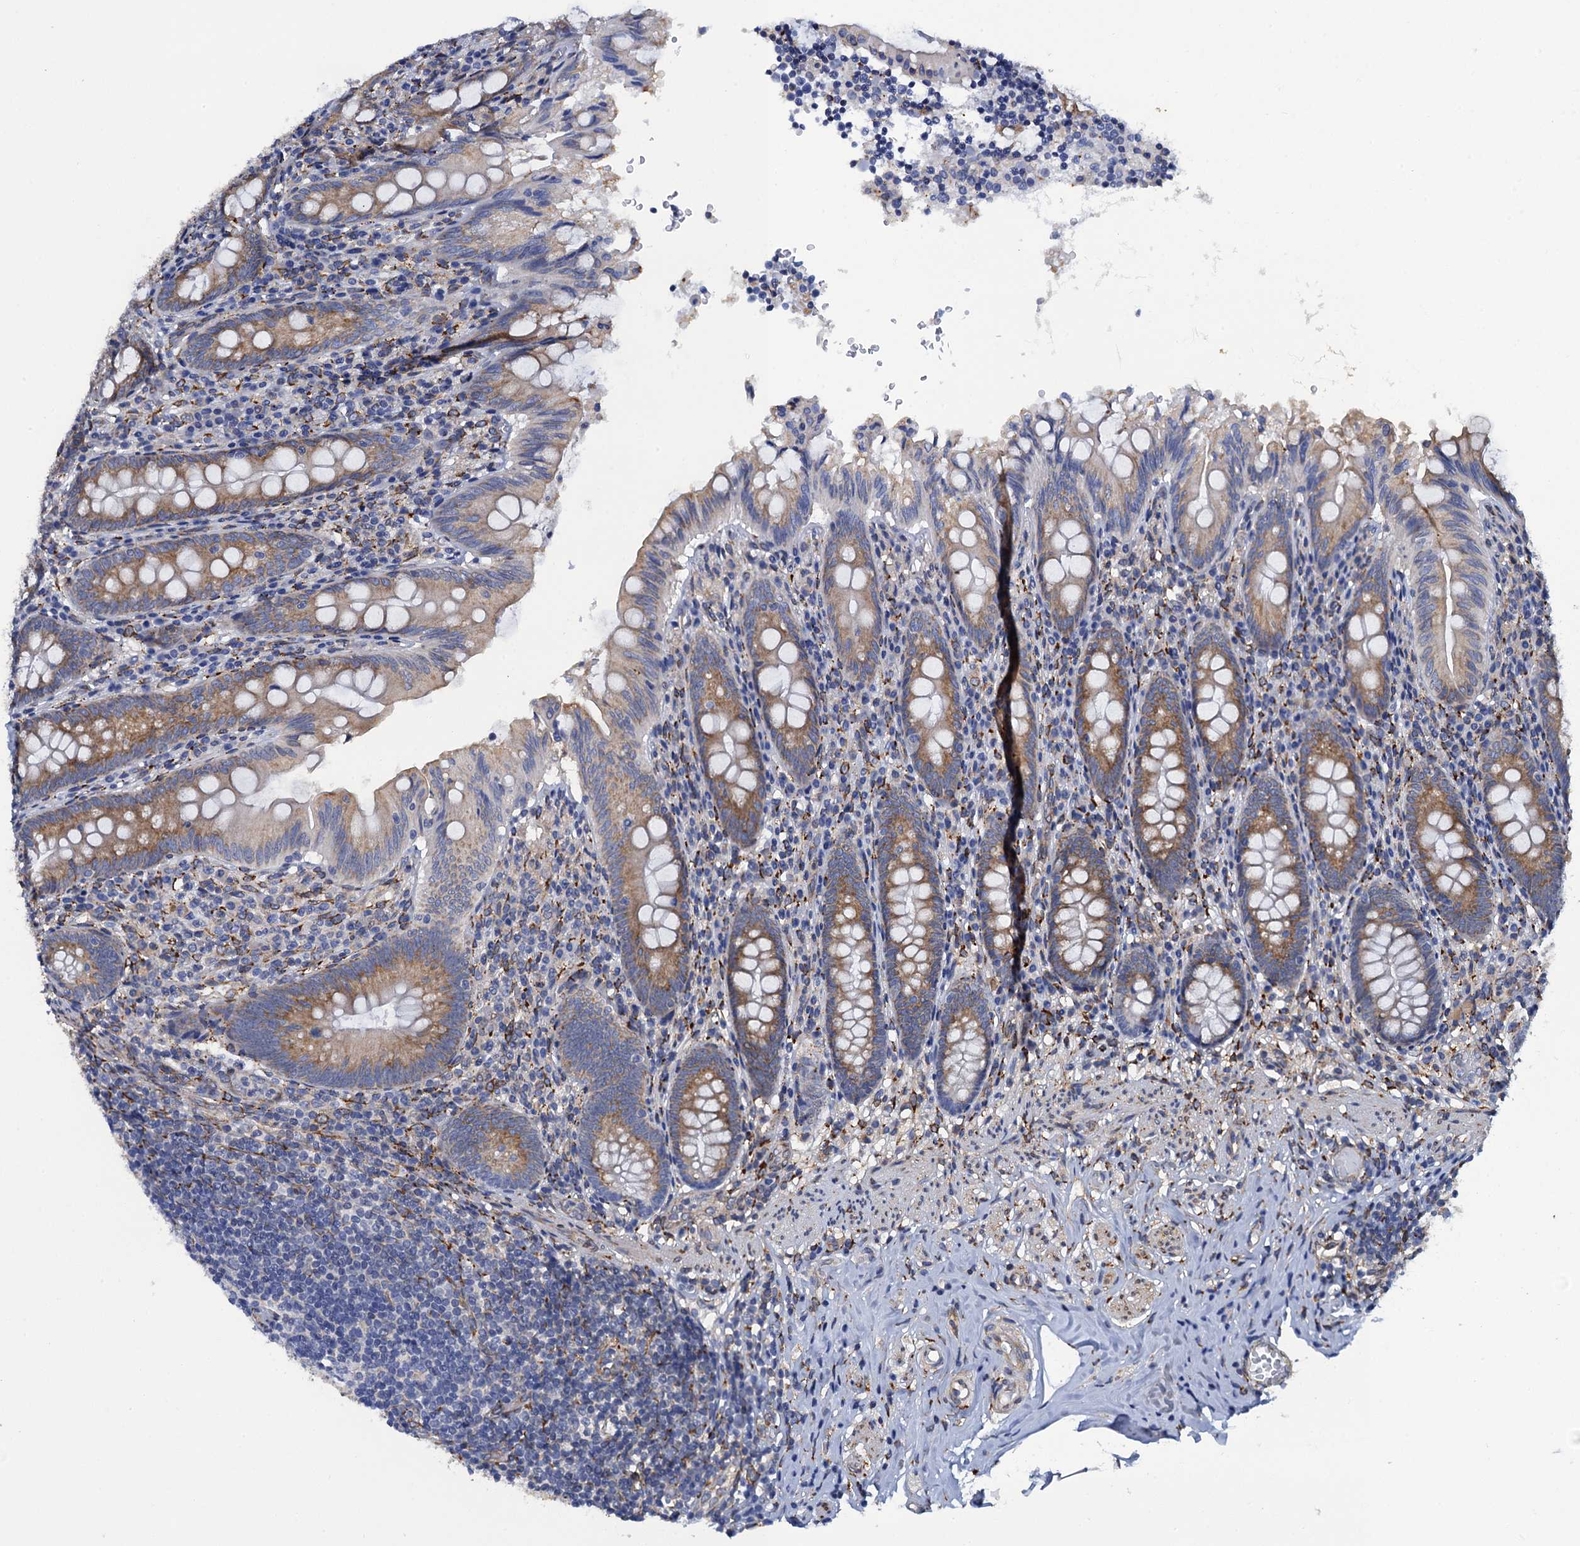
{"staining": {"intensity": "moderate", "quantity": "25%-75%", "location": "cytoplasmic/membranous"}, "tissue": "appendix", "cell_type": "Glandular cells", "image_type": "normal", "snomed": [{"axis": "morphology", "description": "Normal tissue, NOS"}, {"axis": "topography", "description": "Appendix"}], "caption": "Normal appendix displays moderate cytoplasmic/membranous expression in approximately 25%-75% of glandular cells Nuclei are stained in blue..", "gene": "POGLUT3", "patient": {"sex": "male", "age": 55}}